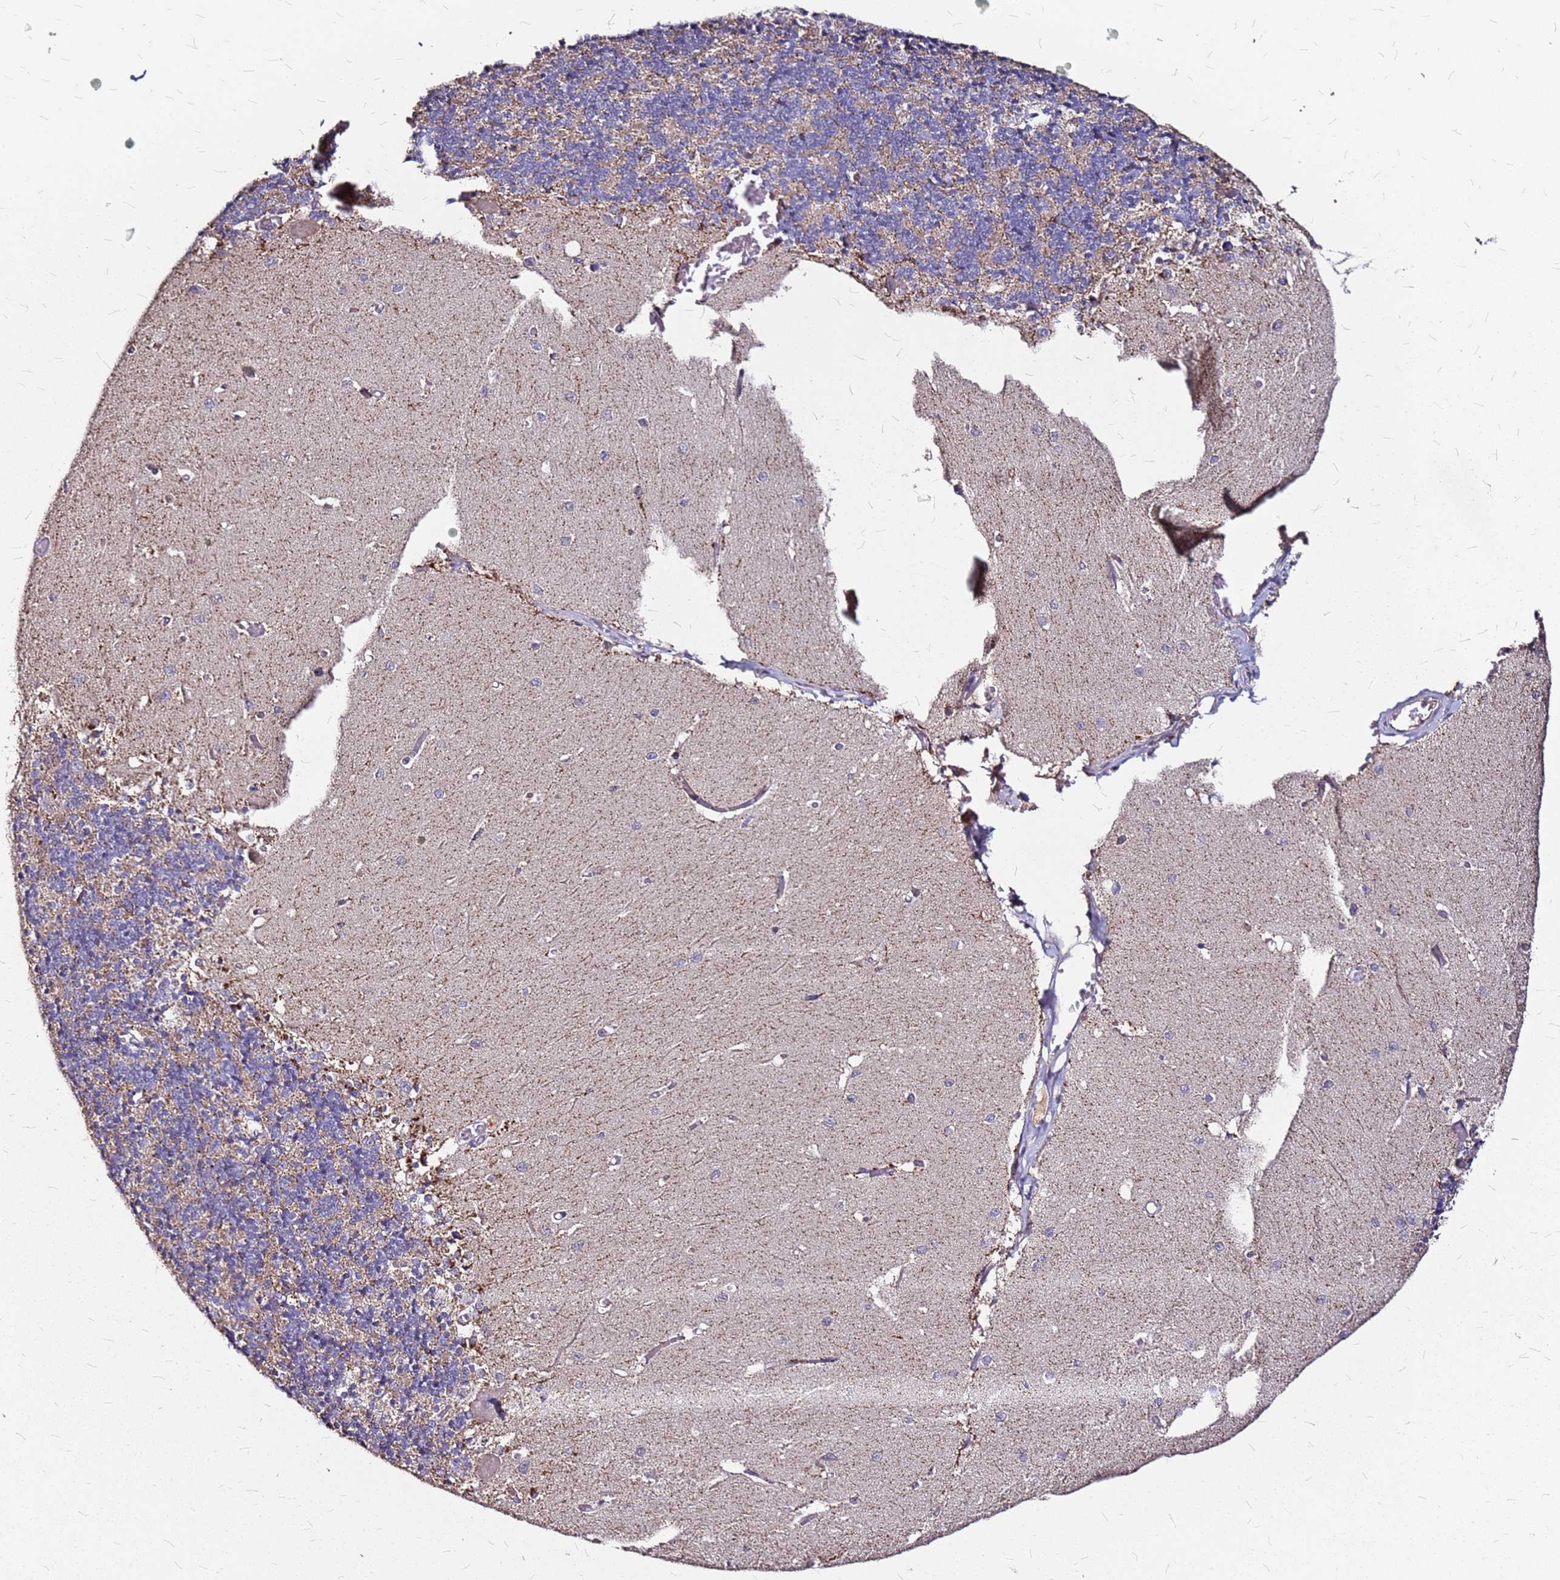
{"staining": {"intensity": "weak", "quantity": "25%-75%", "location": "cytoplasmic/membranous"}, "tissue": "cerebellum", "cell_type": "Cells in granular layer", "image_type": "normal", "snomed": [{"axis": "morphology", "description": "Normal tissue, NOS"}, {"axis": "topography", "description": "Cerebellum"}], "caption": "Unremarkable cerebellum was stained to show a protein in brown. There is low levels of weak cytoplasmic/membranous staining in about 25%-75% of cells in granular layer. The staining was performed using DAB to visualize the protein expression in brown, while the nuclei were stained in blue with hematoxylin (Magnification: 20x).", "gene": "DCDC2C", "patient": {"sex": "male", "age": 37}}